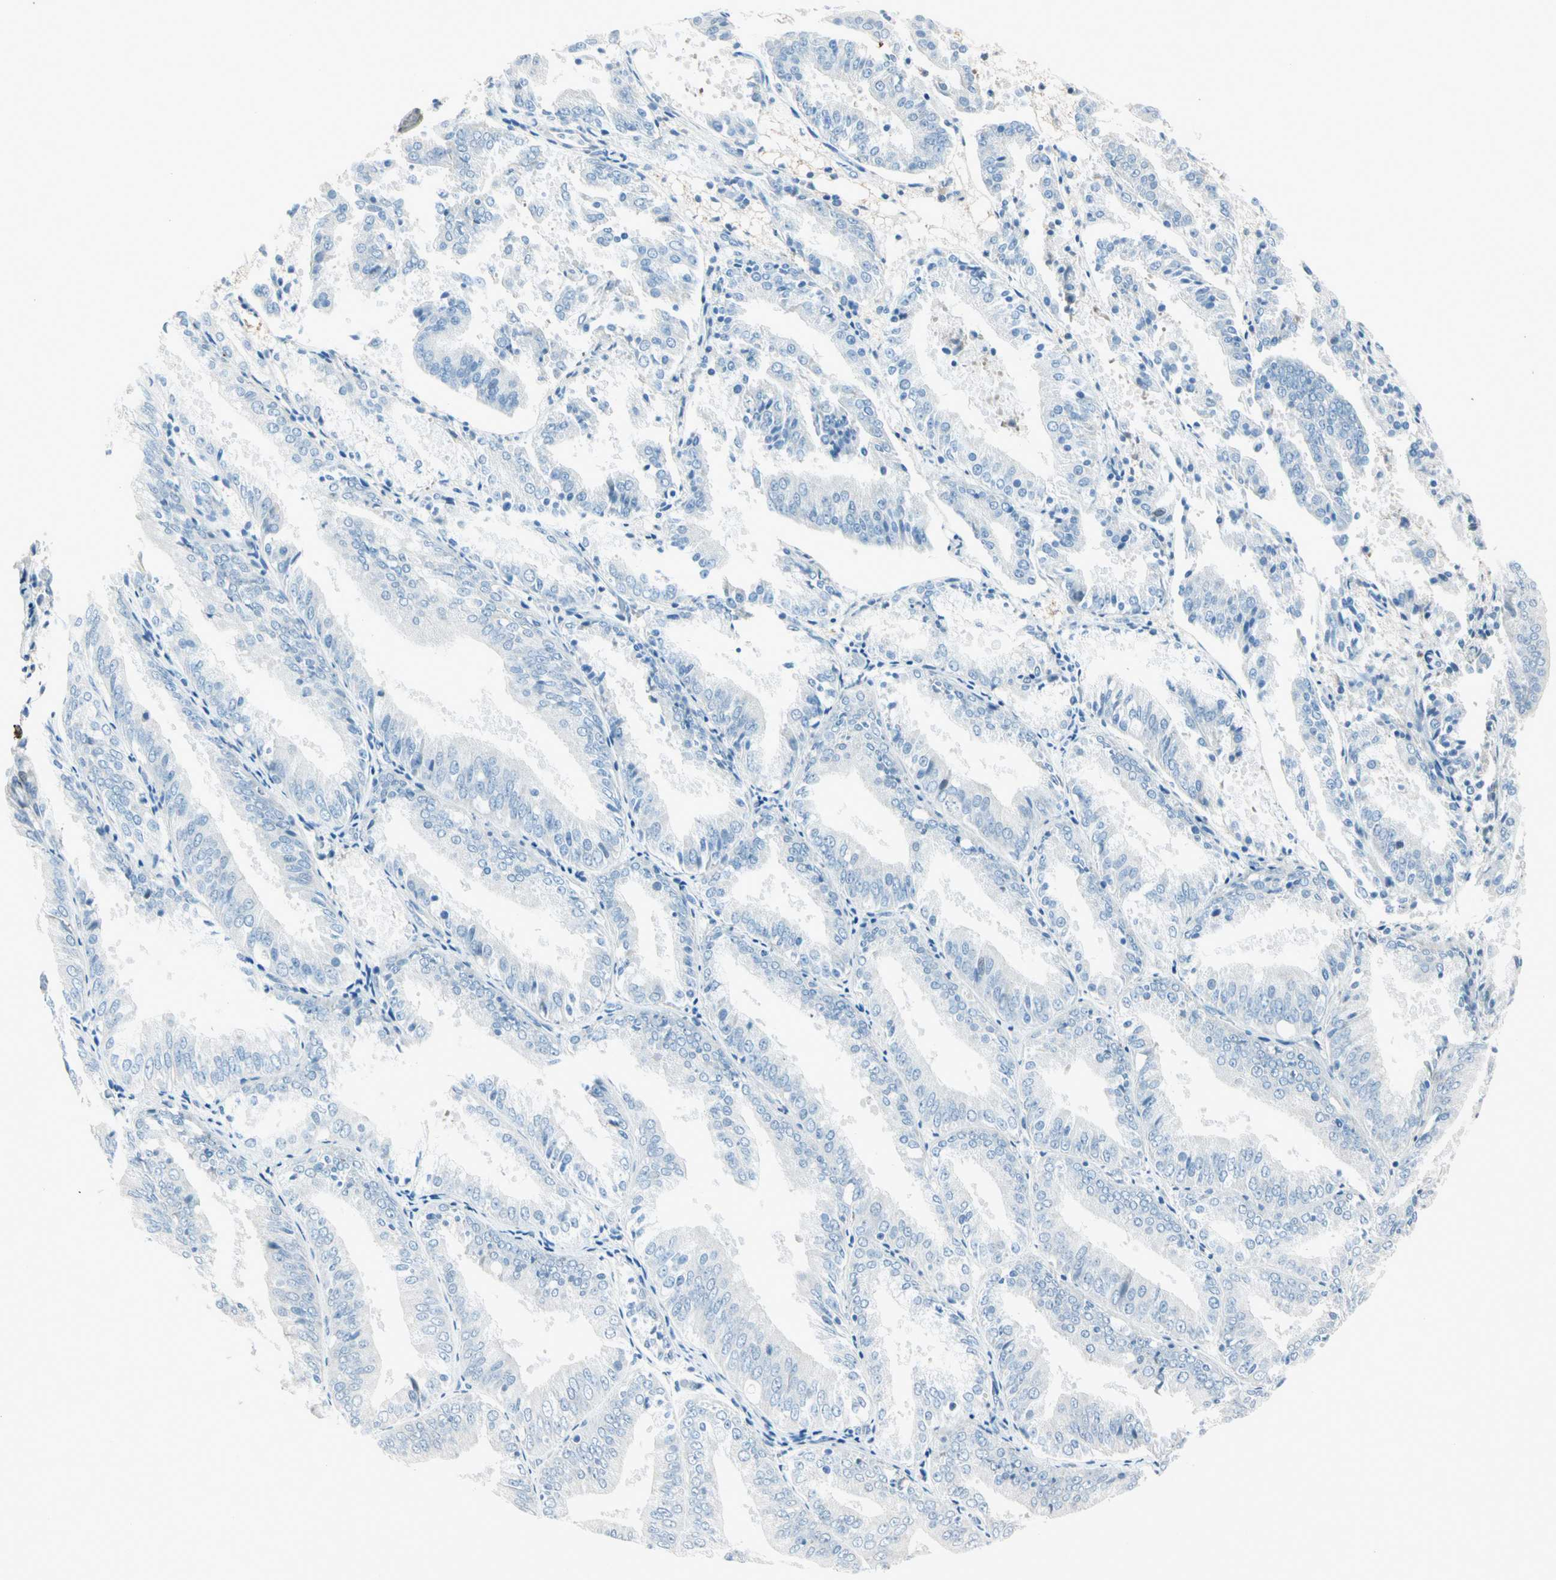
{"staining": {"intensity": "negative", "quantity": "none", "location": "none"}, "tissue": "endometrial cancer", "cell_type": "Tumor cells", "image_type": "cancer", "snomed": [{"axis": "morphology", "description": "Adenocarcinoma, NOS"}, {"axis": "topography", "description": "Endometrium"}], "caption": "IHC micrograph of human endometrial adenocarcinoma stained for a protein (brown), which reveals no expression in tumor cells. (DAB (3,3'-diaminobenzidine) immunohistochemistry, high magnification).", "gene": "SERPIND1", "patient": {"sex": "female", "age": 63}}